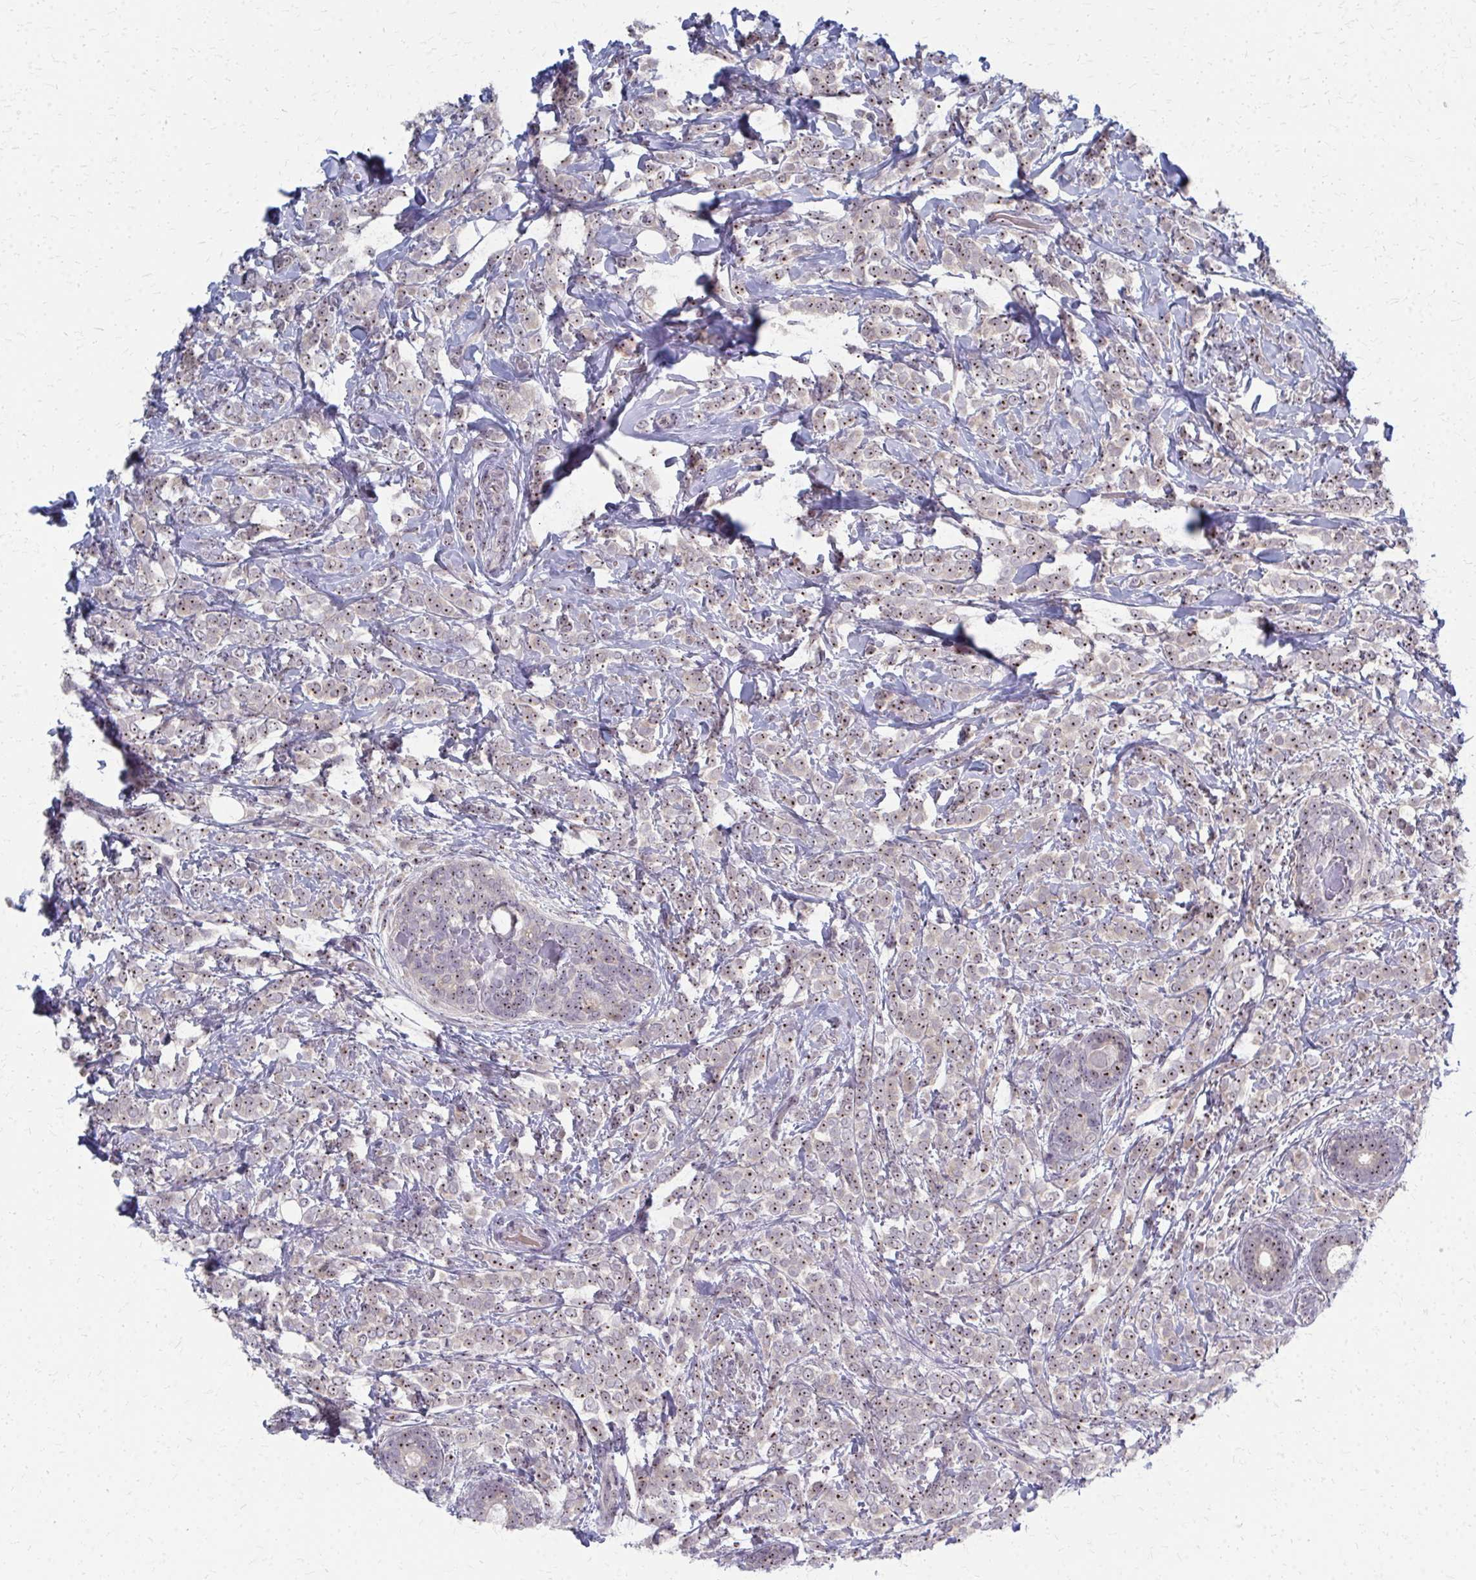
{"staining": {"intensity": "moderate", "quantity": ">75%", "location": "nuclear"}, "tissue": "breast cancer", "cell_type": "Tumor cells", "image_type": "cancer", "snomed": [{"axis": "morphology", "description": "Lobular carcinoma"}, {"axis": "topography", "description": "Breast"}], "caption": "Breast cancer (lobular carcinoma) stained with a protein marker reveals moderate staining in tumor cells.", "gene": "NUDT16", "patient": {"sex": "female", "age": 49}}